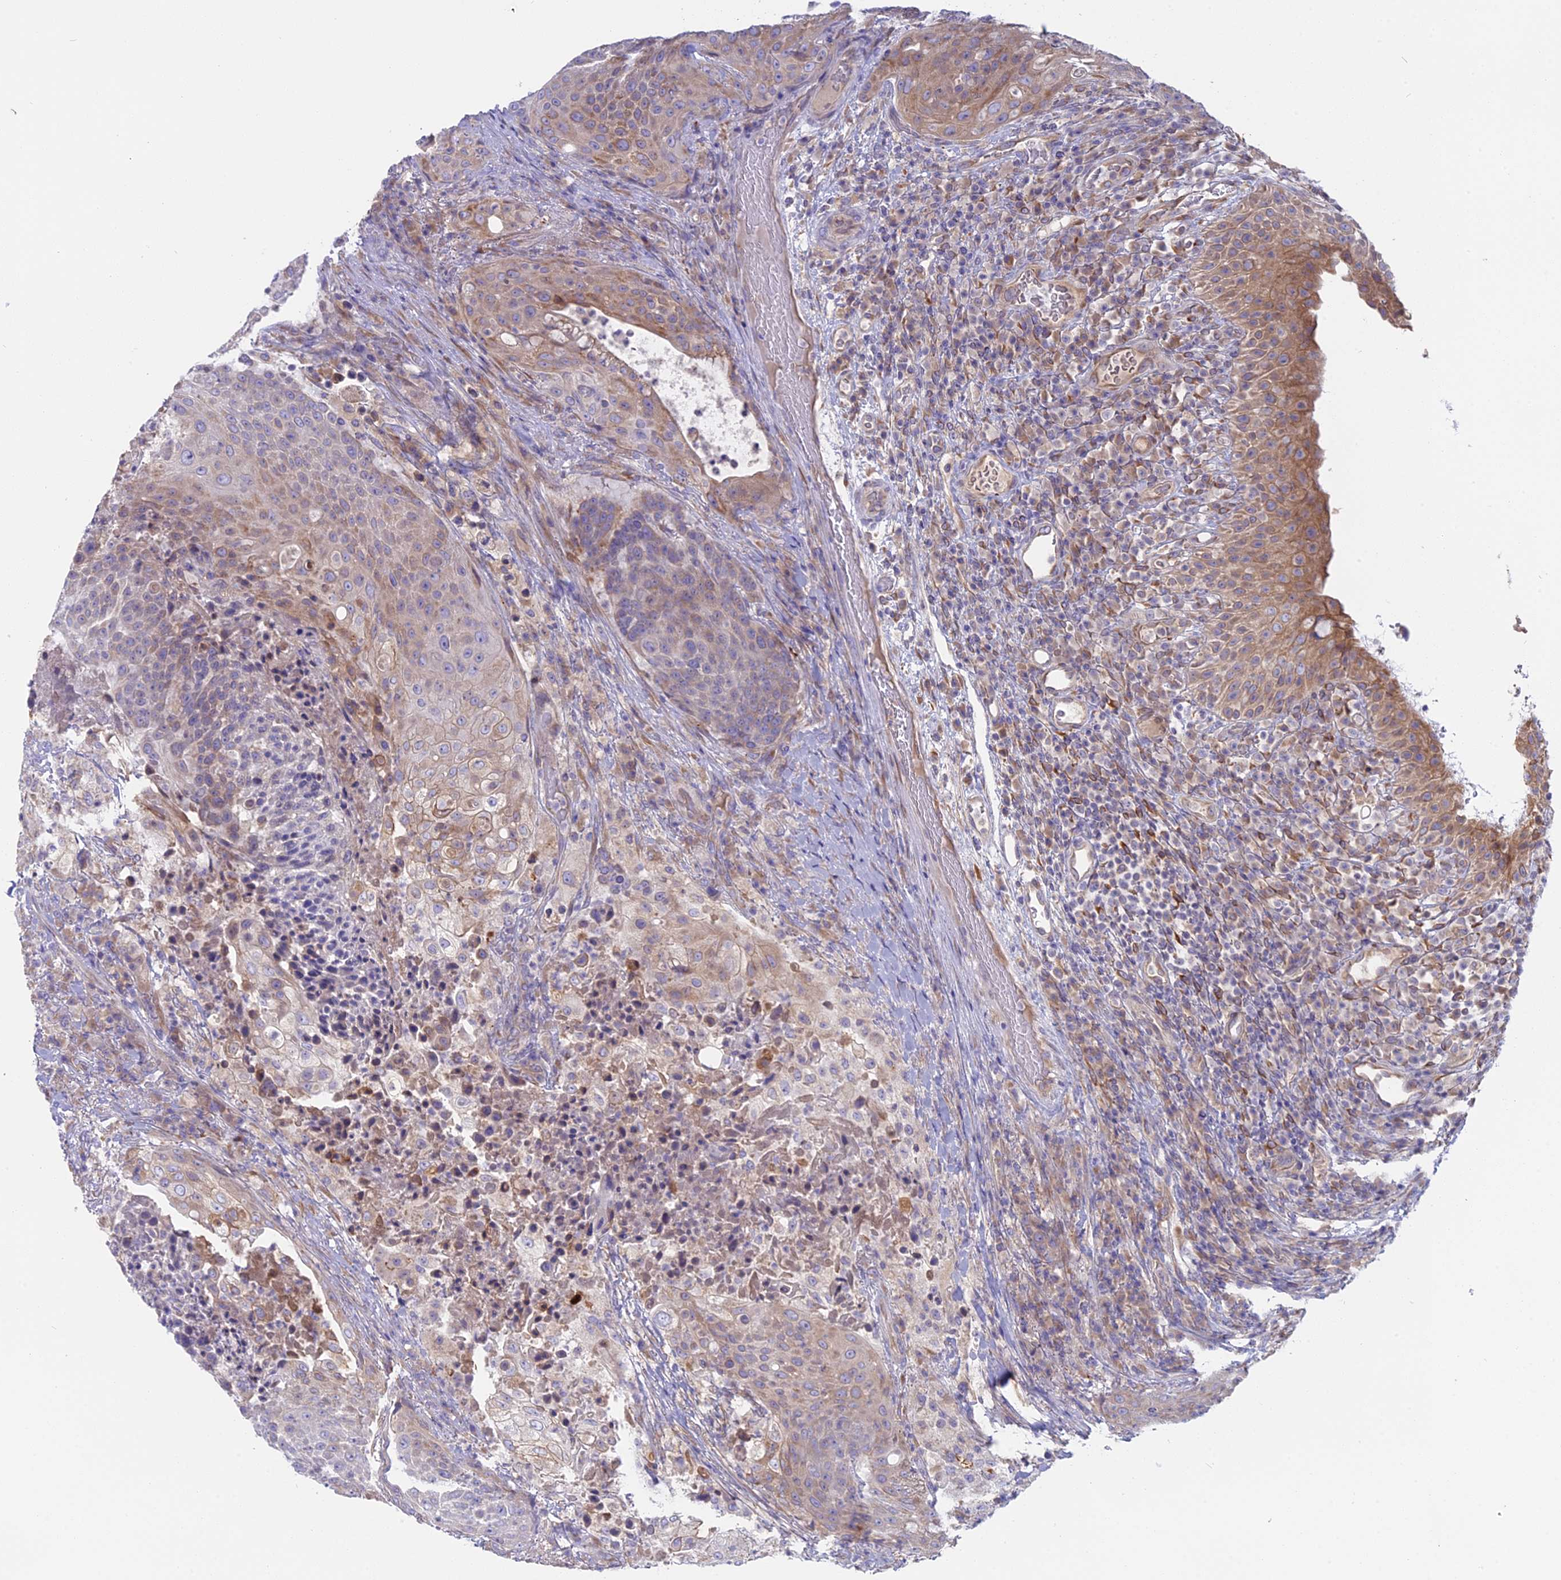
{"staining": {"intensity": "weak", "quantity": "<25%", "location": "cytoplasmic/membranous"}, "tissue": "urothelial cancer", "cell_type": "Tumor cells", "image_type": "cancer", "snomed": [{"axis": "morphology", "description": "Urothelial carcinoma, High grade"}, {"axis": "topography", "description": "Urinary bladder"}], "caption": "Immunohistochemistry (IHC) micrograph of neoplastic tissue: urothelial carcinoma (high-grade) stained with DAB (3,3'-diaminobenzidine) demonstrates no significant protein positivity in tumor cells.", "gene": "TLCD1", "patient": {"sex": "female", "age": 63}}